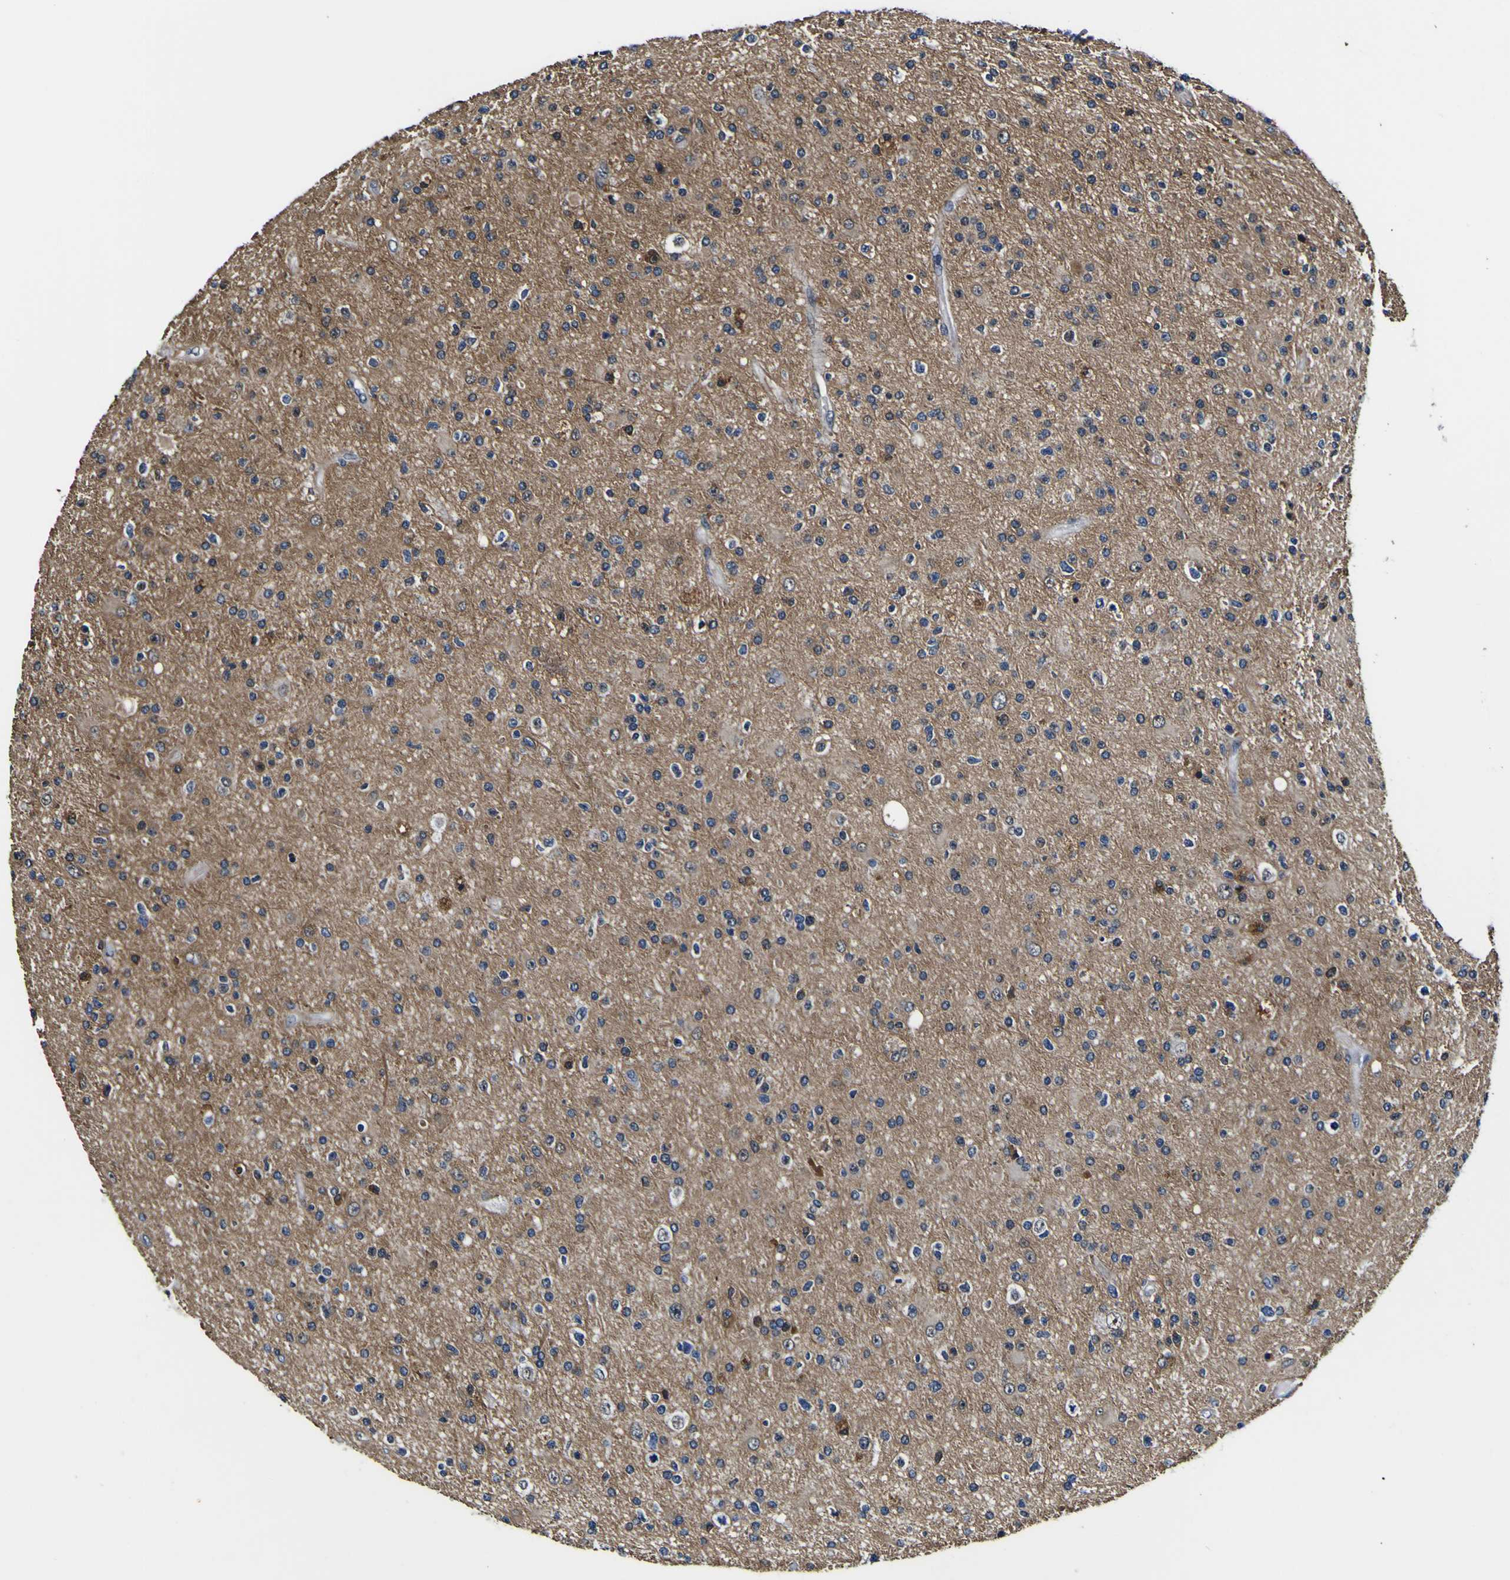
{"staining": {"intensity": "negative", "quantity": "none", "location": "none"}, "tissue": "glioma", "cell_type": "Tumor cells", "image_type": "cancer", "snomed": [{"axis": "morphology", "description": "Glioma, malignant, High grade"}, {"axis": "topography", "description": "Brain"}], "caption": "Human high-grade glioma (malignant) stained for a protein using immunohistochemistry reveals no staining in tumor cells.", "gene": "POSTN", "patient": {"sex": "male", "age": 33}}